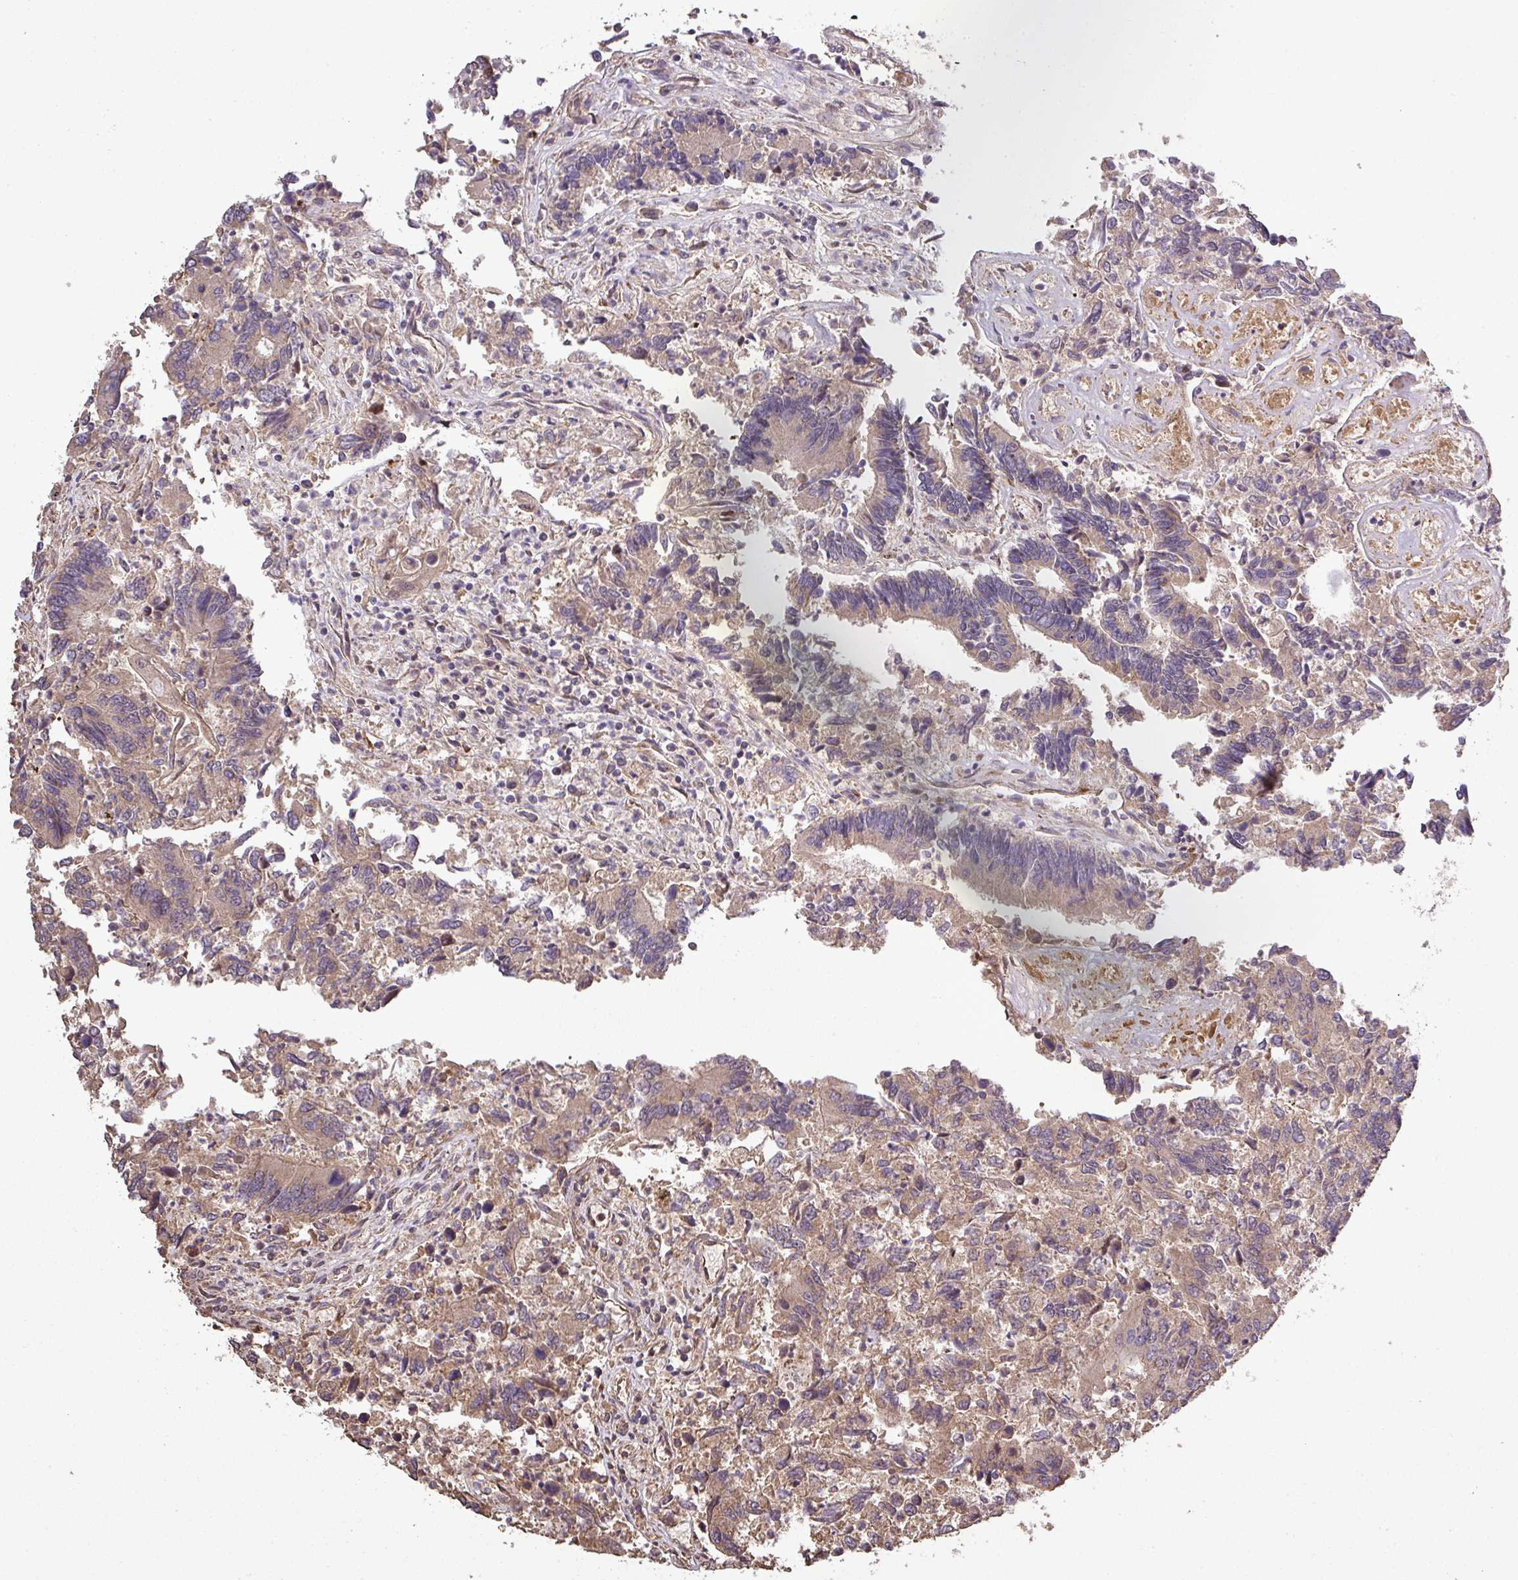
{"staining": {"intensity": "weak", "quantity": "25%-75%", "location": "cytoplasmic/membranous"}, "tissue": "colorectal cancer", "cell_type": "Tumor cells", "image_type": "cancer", "snomed": [{"axis": "morphology", "description": "Adenocarcinoma, NOS"}, {"axis": "topography", "description": "Colon"}], "caption": "About 25%-75% of tumor cells in human colorectal cancer (adenocarcinoma) show weak cytoplasmic/membranous protein expression as visualized by brown immunohistochemical staining.", "gene": "ISLR", "patient": {"sex": "female", "age": 67}}